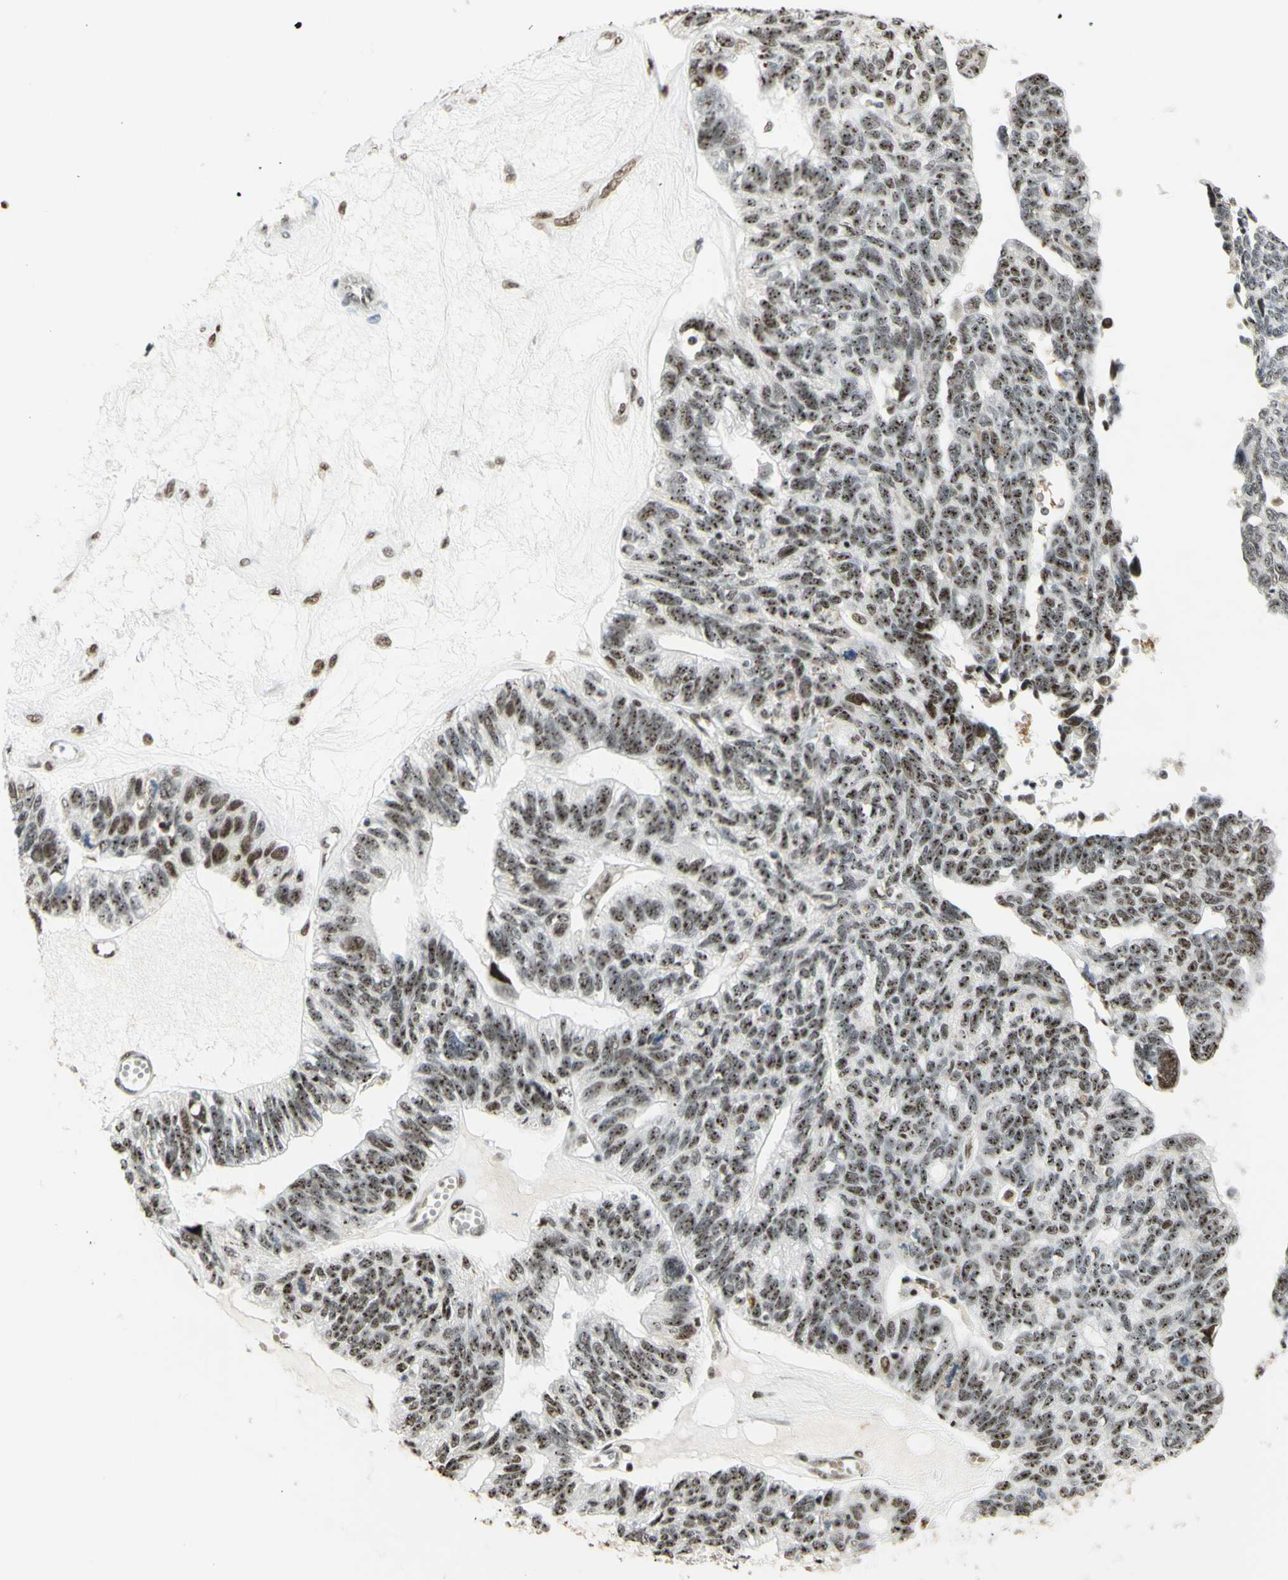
{"staining": {"intensity": "moderate", "quantity": ">75%", "location": "nuclear"}, "tissue": "ovarian cancer", "cell_type": "Tumor cells", "image_type": "cancer", "snomed": [{"axis": "morphology", "description": "Cystadenocarcinoma, serous, NOS"}, {"axis": "topography", "description": "Ovary"}], "caption": "Ovarian cancer (serous cystadenocarcinoma) was stained to show a protein in brown. There is medium levels of moderate nuclear positivity in about >75% of tumor cells.", "gene": "DHX9", "patient": {"sex": "female", "age": 79}}